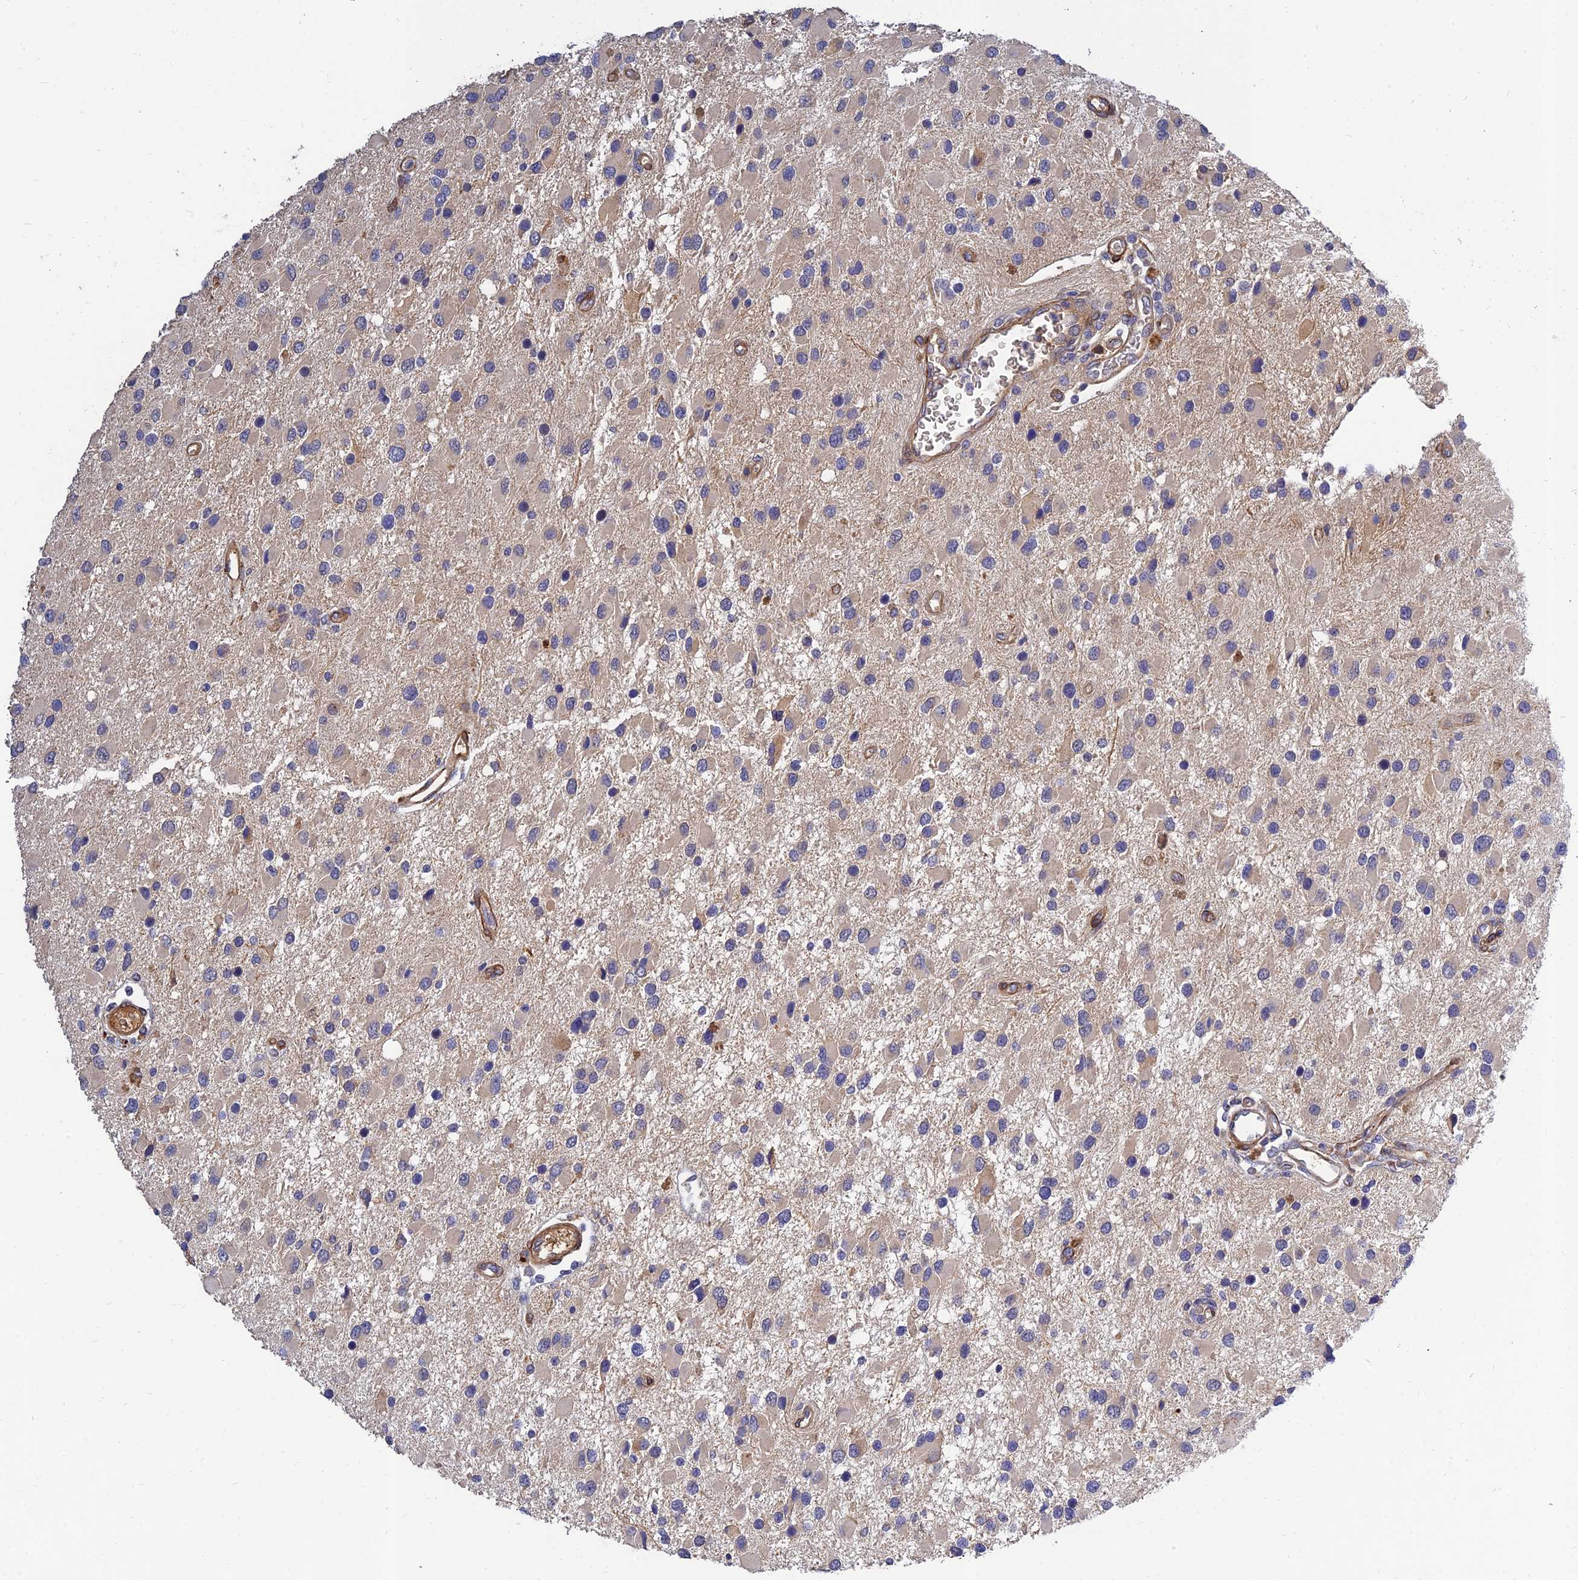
{"staining": {"intensity": "negative", "quantity": "none", "location": "none"}, "tissue": "glioma", "cell_type": "Tumor cells", "image_type": "cancer", "snomed": [{"axis": "morphology", "description": "Glioma, malignant, High grade"}, {"axis": "topography", "description": "Brain"}], "caption": "IHC photomicrograph of glioma stained for a protein (brown), which exhibits no staining in tumor cells.", "gene": "MRPL35", "patient": {"sex": "male", "age": 53}}